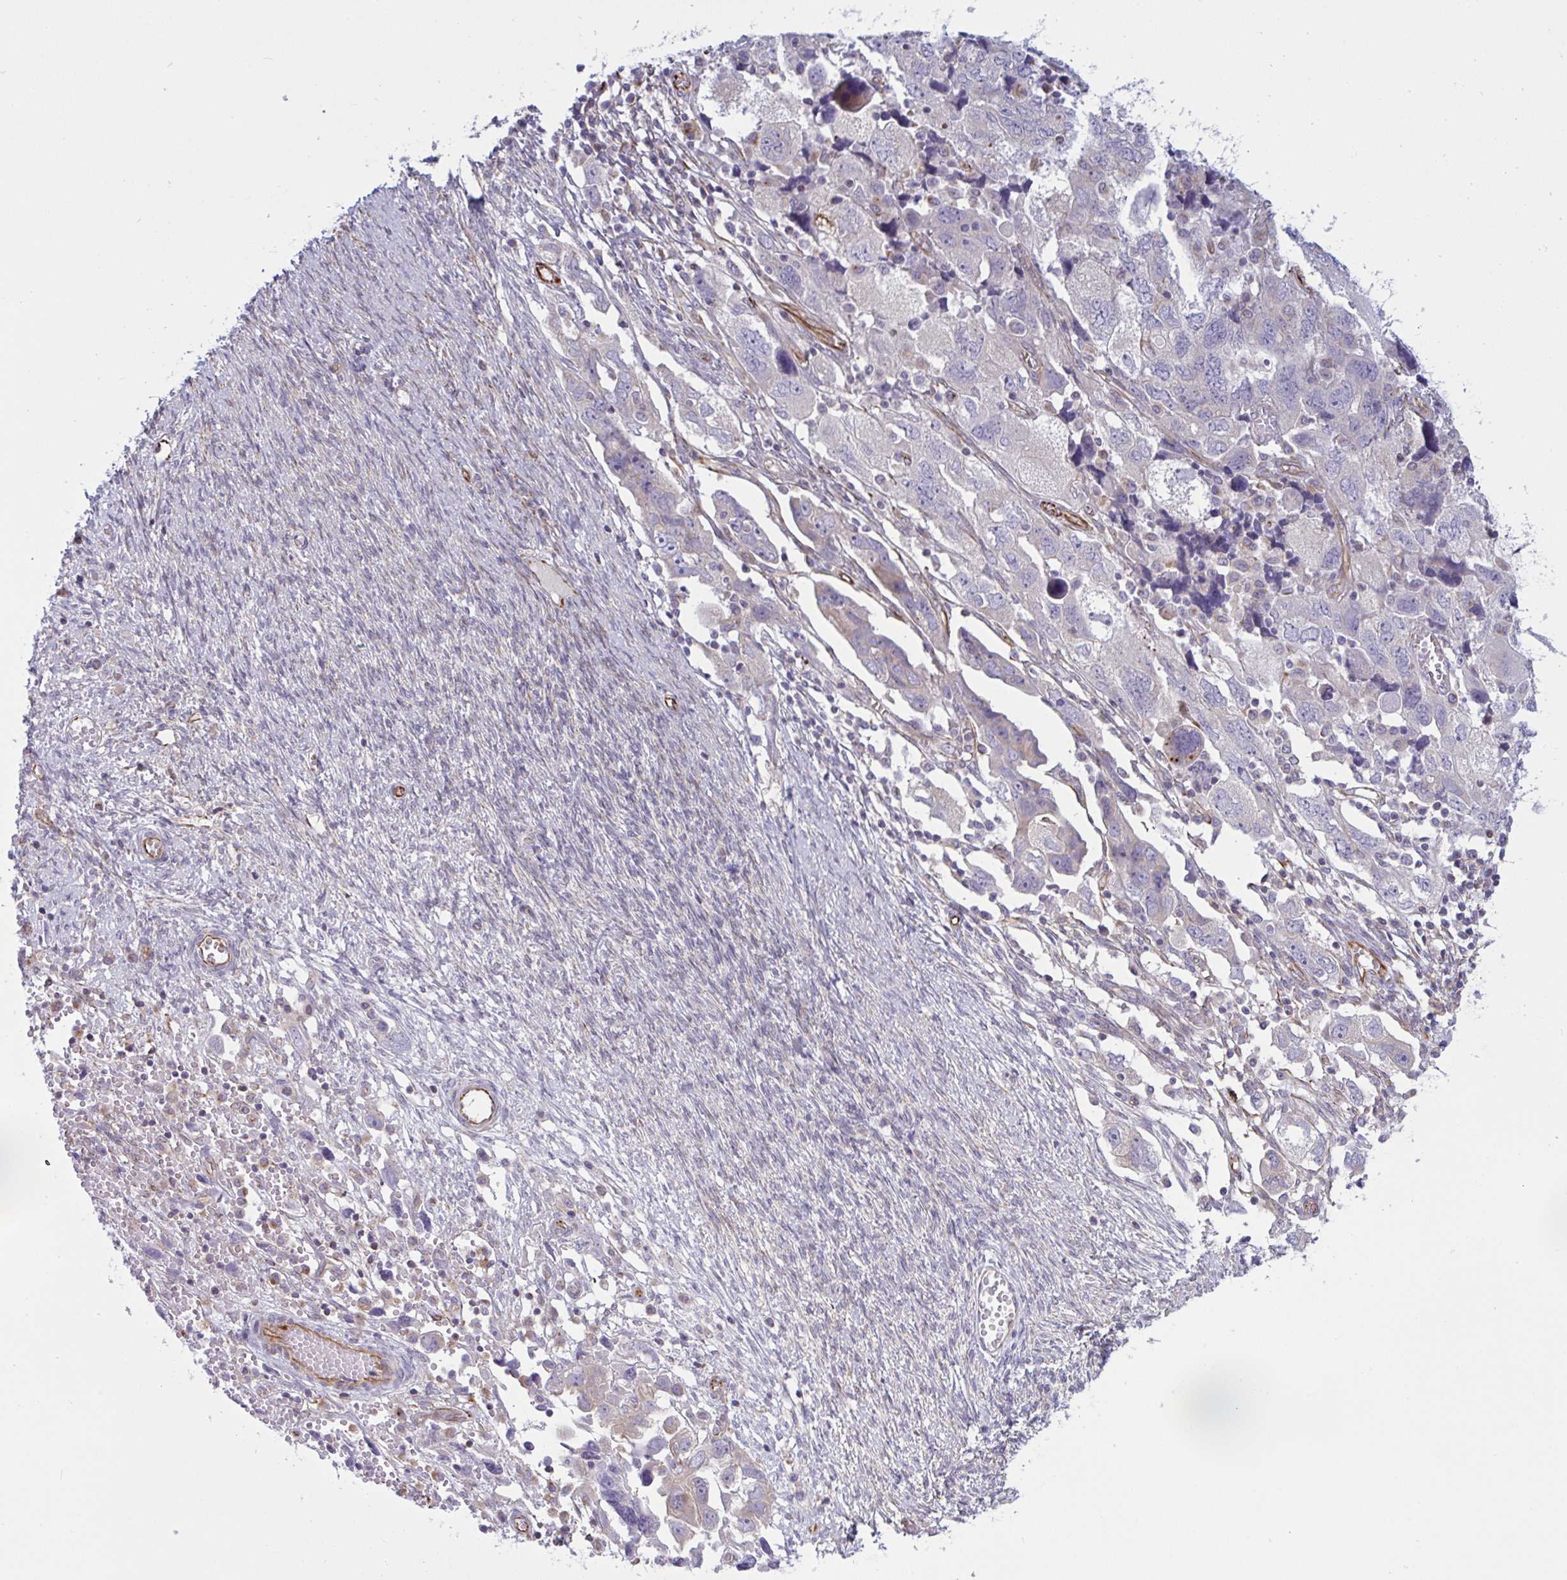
{"staining": {"intensity": "negative", "quantity": "none", "location": "none"}, "tissue": "ovarian cancer", "cell_type": "Tumor cells", "image_type": "cancer", "snomed": [{"axis": "morphology", "description": "Carcinoma, NOS"}, {"axis": "morphology", "description": "Cystadenocarcinoma, serous, NOS"}, {"axis": "topography", "description": "Ovary"}], "caption": "This image is of serous cystadenocarcinoma (ovarian) stained with IHC to label a protein in brown with the nuclei are counter-stained blue. There is no positivity in tumor cells. The staining is performed using DAB (3,3'-diaminobenzidine) brown chromogen with nuclei counter-stained in using hematoxylin.", "gene": "DCBLD1", "patient": {"sex": "female", "age": 69}}